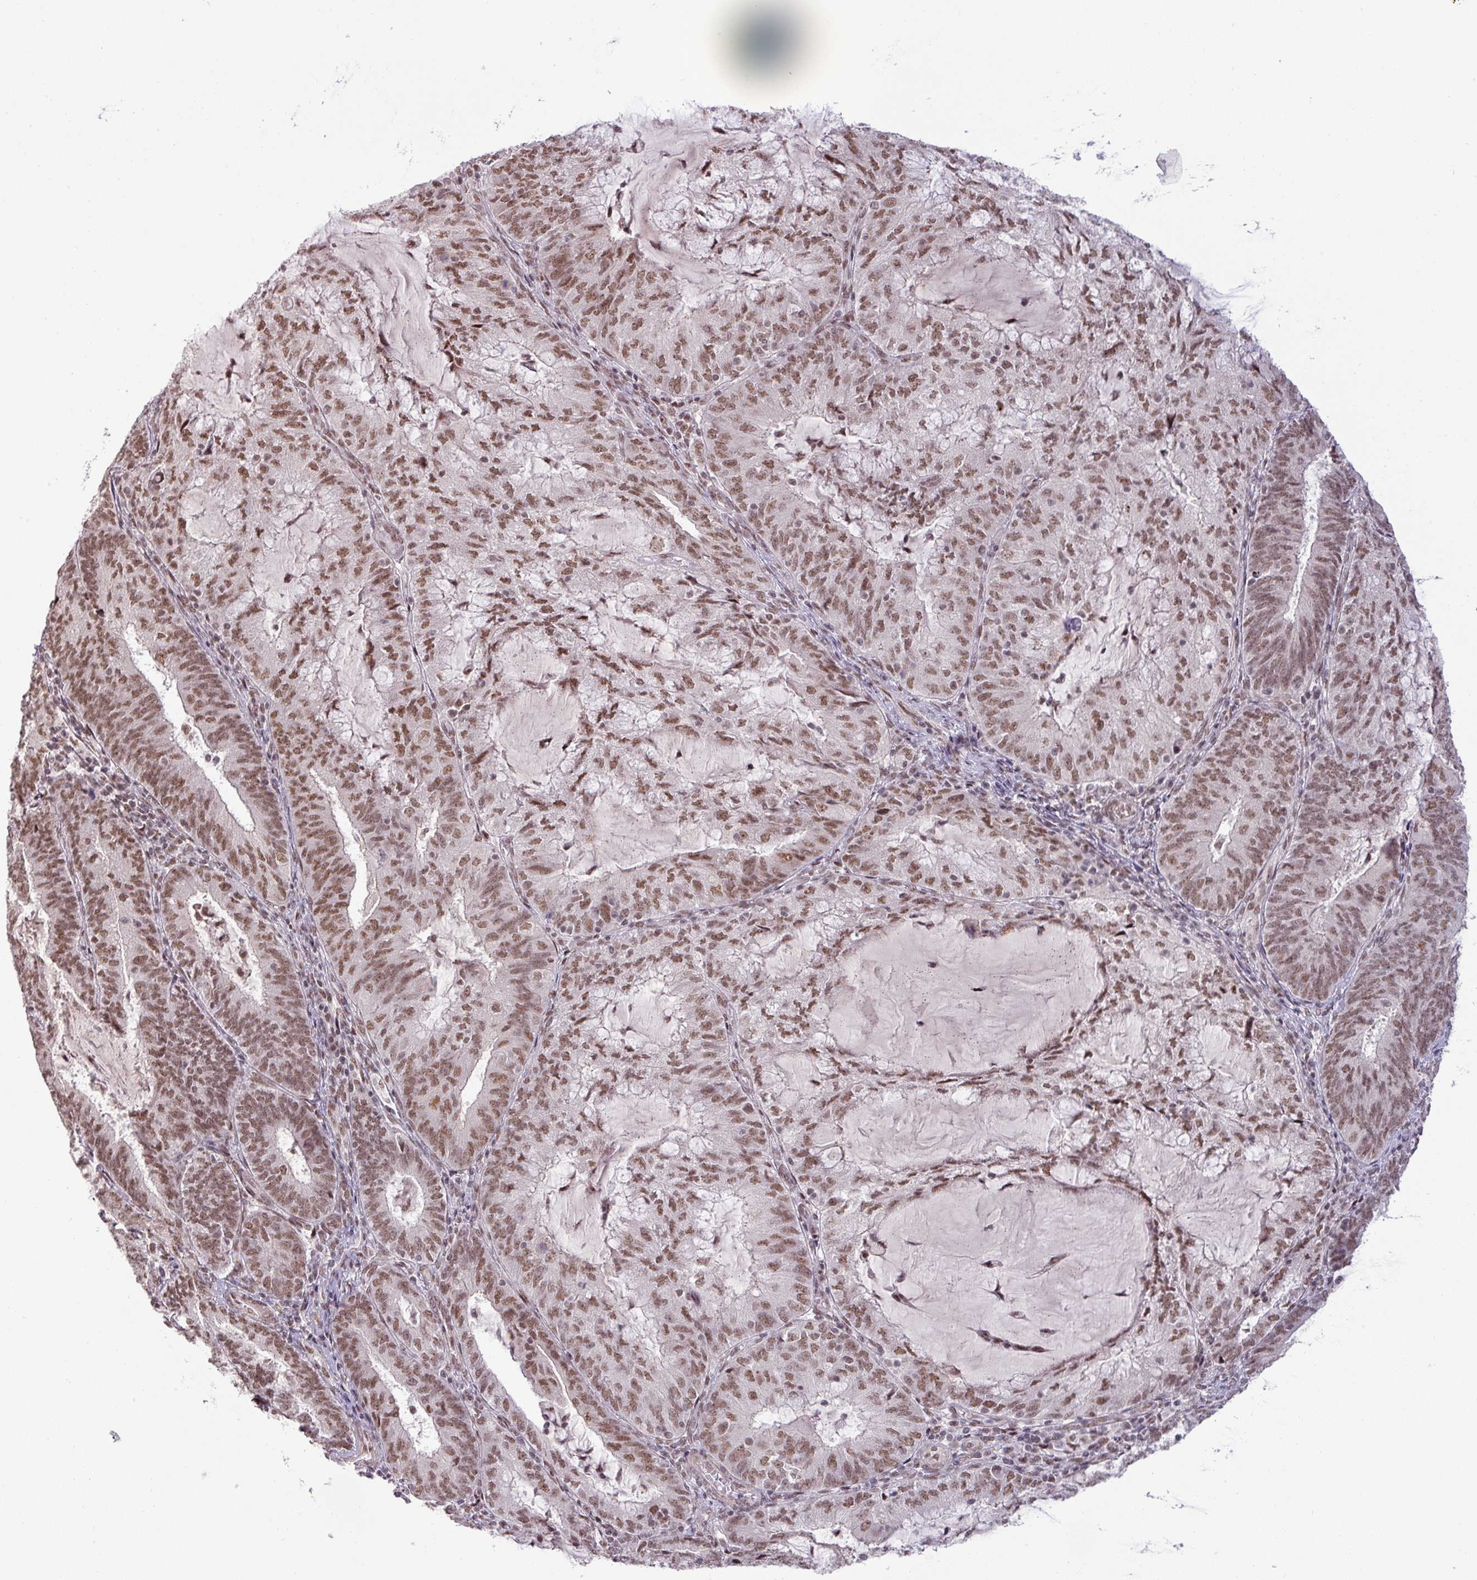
{"staining": {"intensity": "moderate", "quantity": ">75%", "location": "nuclear"}, "tissue": "endometrial cancer", "cell_type": "Tumor cells", "image_type": "cancer", "snomed": [{"axis": "morphology", "description": "Adenocarcinoma, NOS"}, {"axis": "topography", "description": "Endometrium"}], "caption": "Protein staining demonstrates moderate nuclear positivity in about >75% of tumor cells in endometrial adenocarcinoma.", "gene": "PTPN20", "patient": {"sex": "female", "age": 81}}